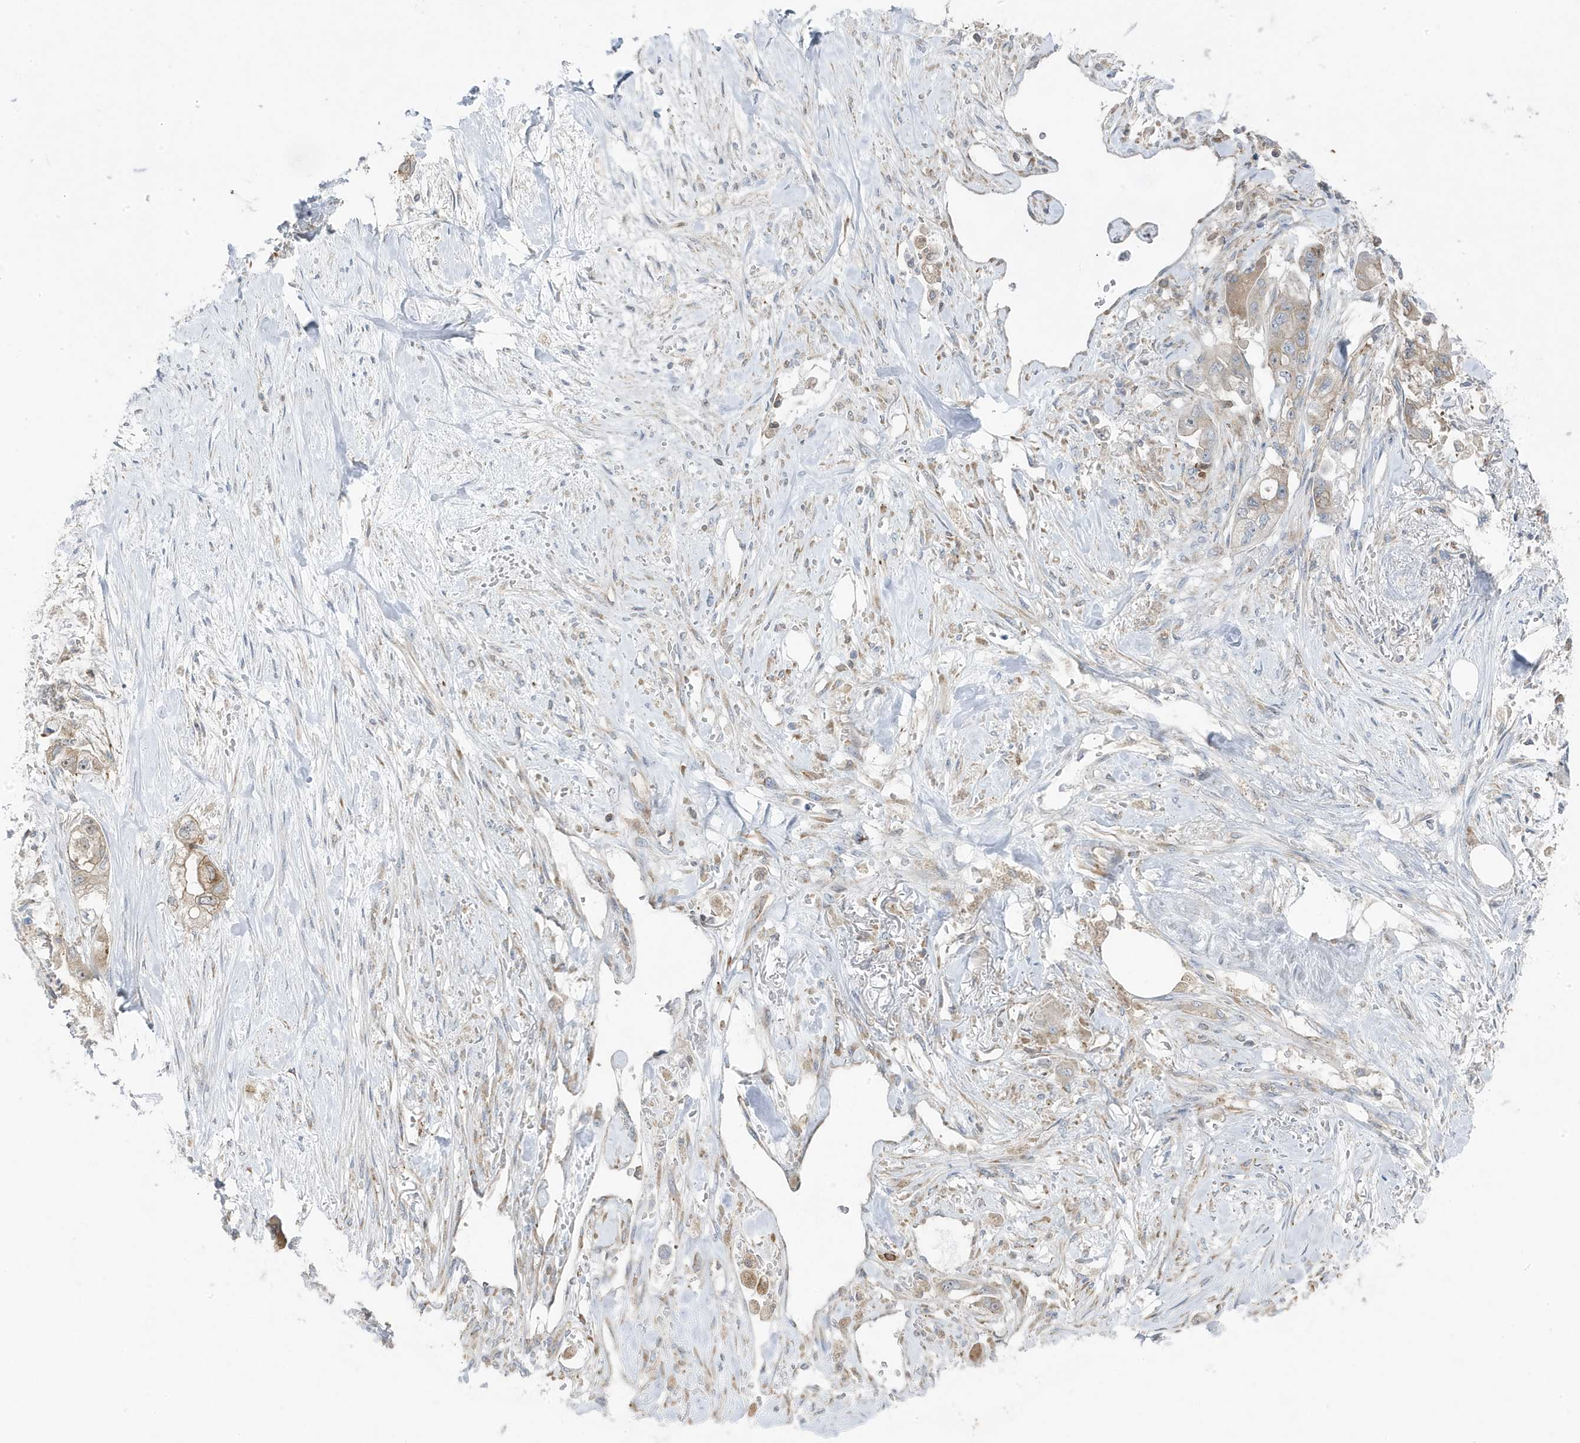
{"staining": {"intensity": "weak", "quantity": "25%-75%", "location": "cytoplasmic/membranous"}, "tissue": "stomach cancer", "cell_type": "Tumor cells", "image_type": "cancer", "snomed": [{"axis": "morphology", "description": "Adenocarcinoma, NOS"}, {"axis": "topography", "description": "Stomach"}], "caption": "Immunohistochemistry micrograph of stomach cancer stained for a protein (brown), which exhibits low levels of weak cytoplasmic/membranous staining in about 25%-75% of tumor cells.", "gene": "ZNF654", "patient": {"sex": "male", "age": 62}}